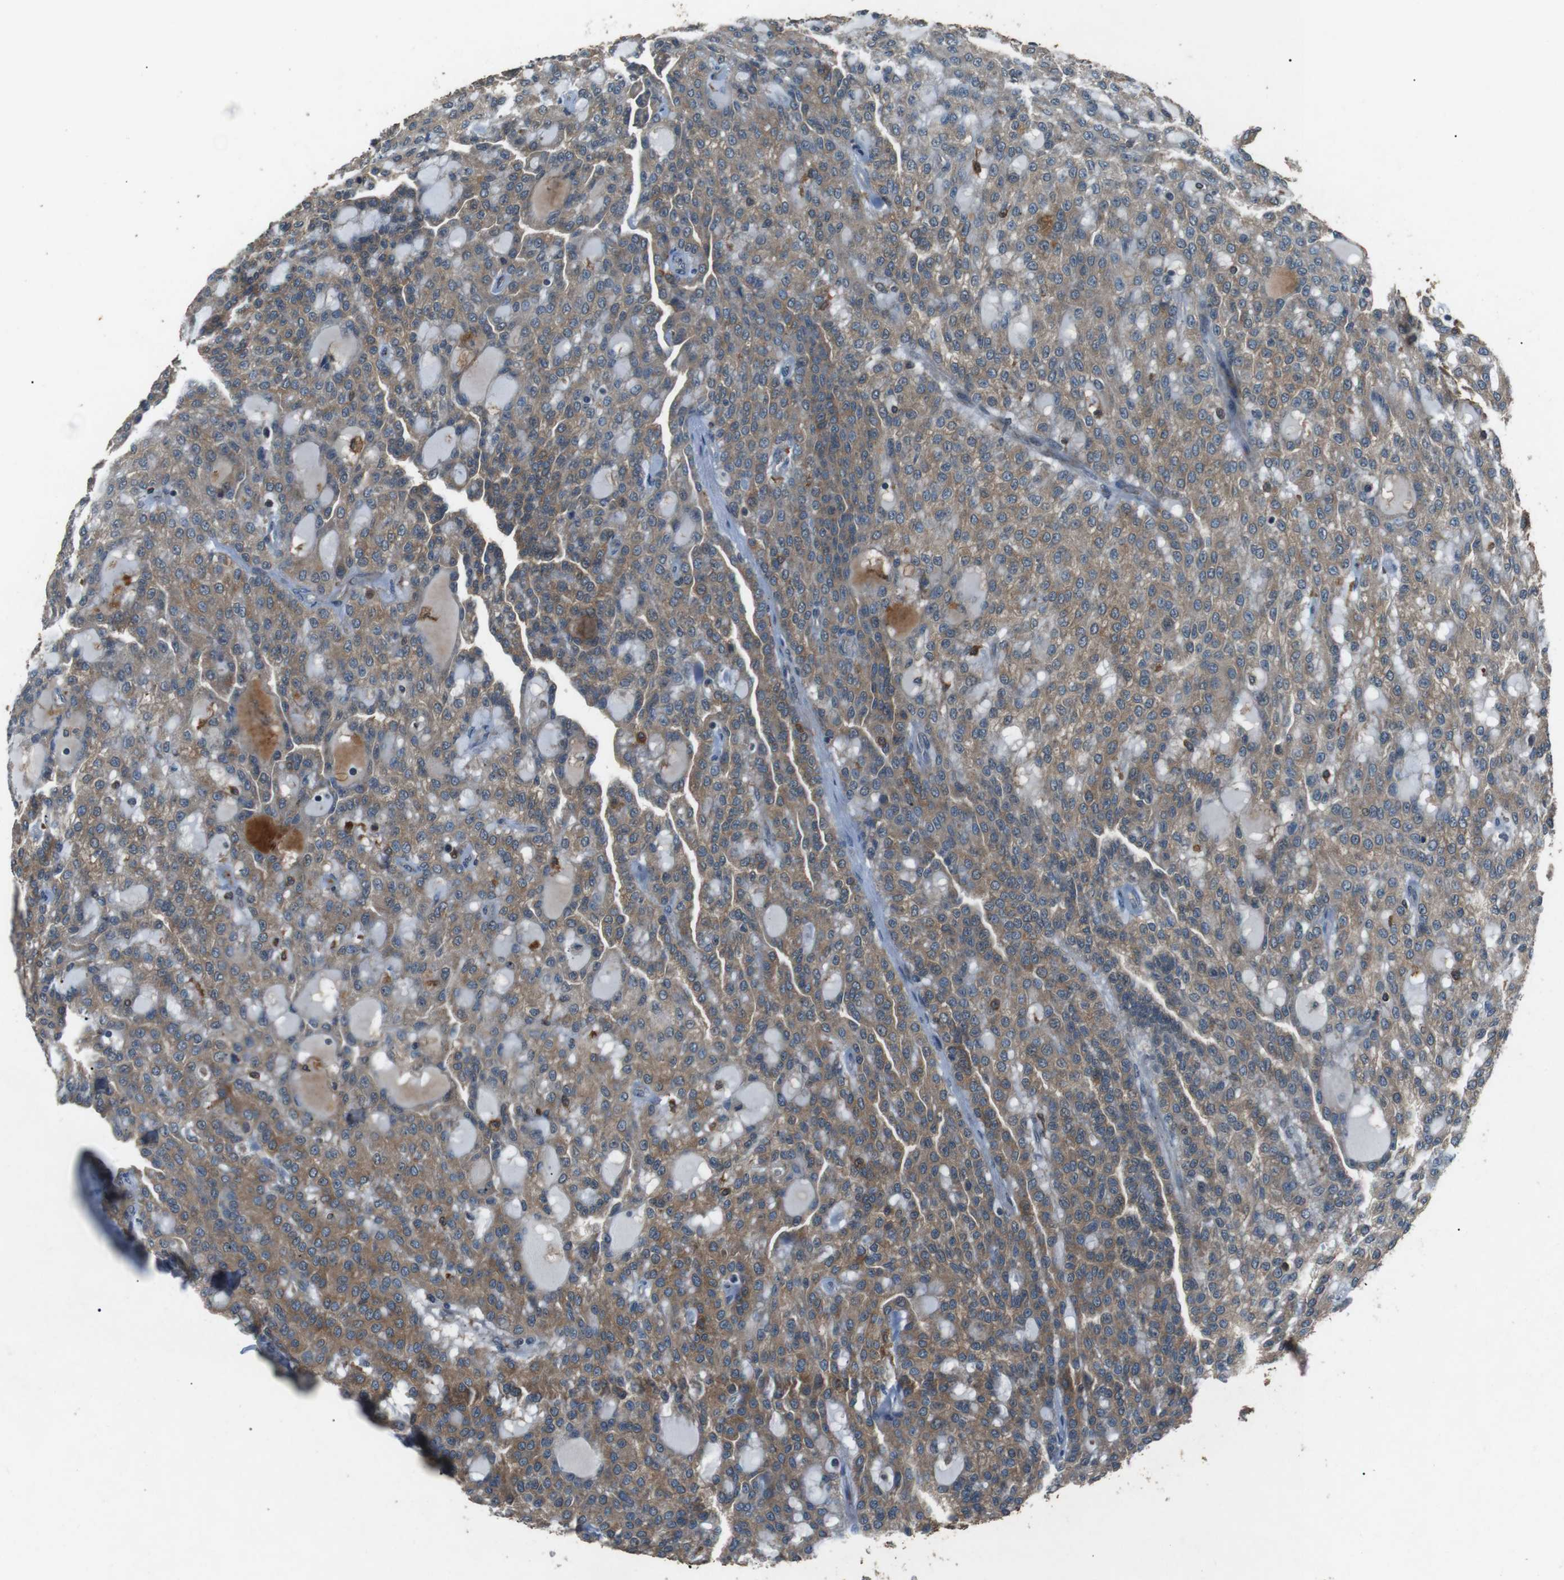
{"staining": {"intensity": "moderate", "quantity": "25%-75%", "location": "cytoplasmic/membranous"}, "tissue": "renal cancer", "cell_type": "Tumor cells", "image_type": "cancer", "snomed": [{"axis": "morphology", "description": "Adenocarcinoma, NOS"}, {"axis": "topography", "description": "Kidney"}], "caption": "Moderate cytoplasmic/membranous staining is seen in about 25%-75% of tumor cells in renal adenocarcinoma. (Stains: DAB in brown, nuclei in blue, Microscopy: brightfield microscopy at high magnification).", "gene": "NEK7", "patient": {"sex": "male", "age": 63}}